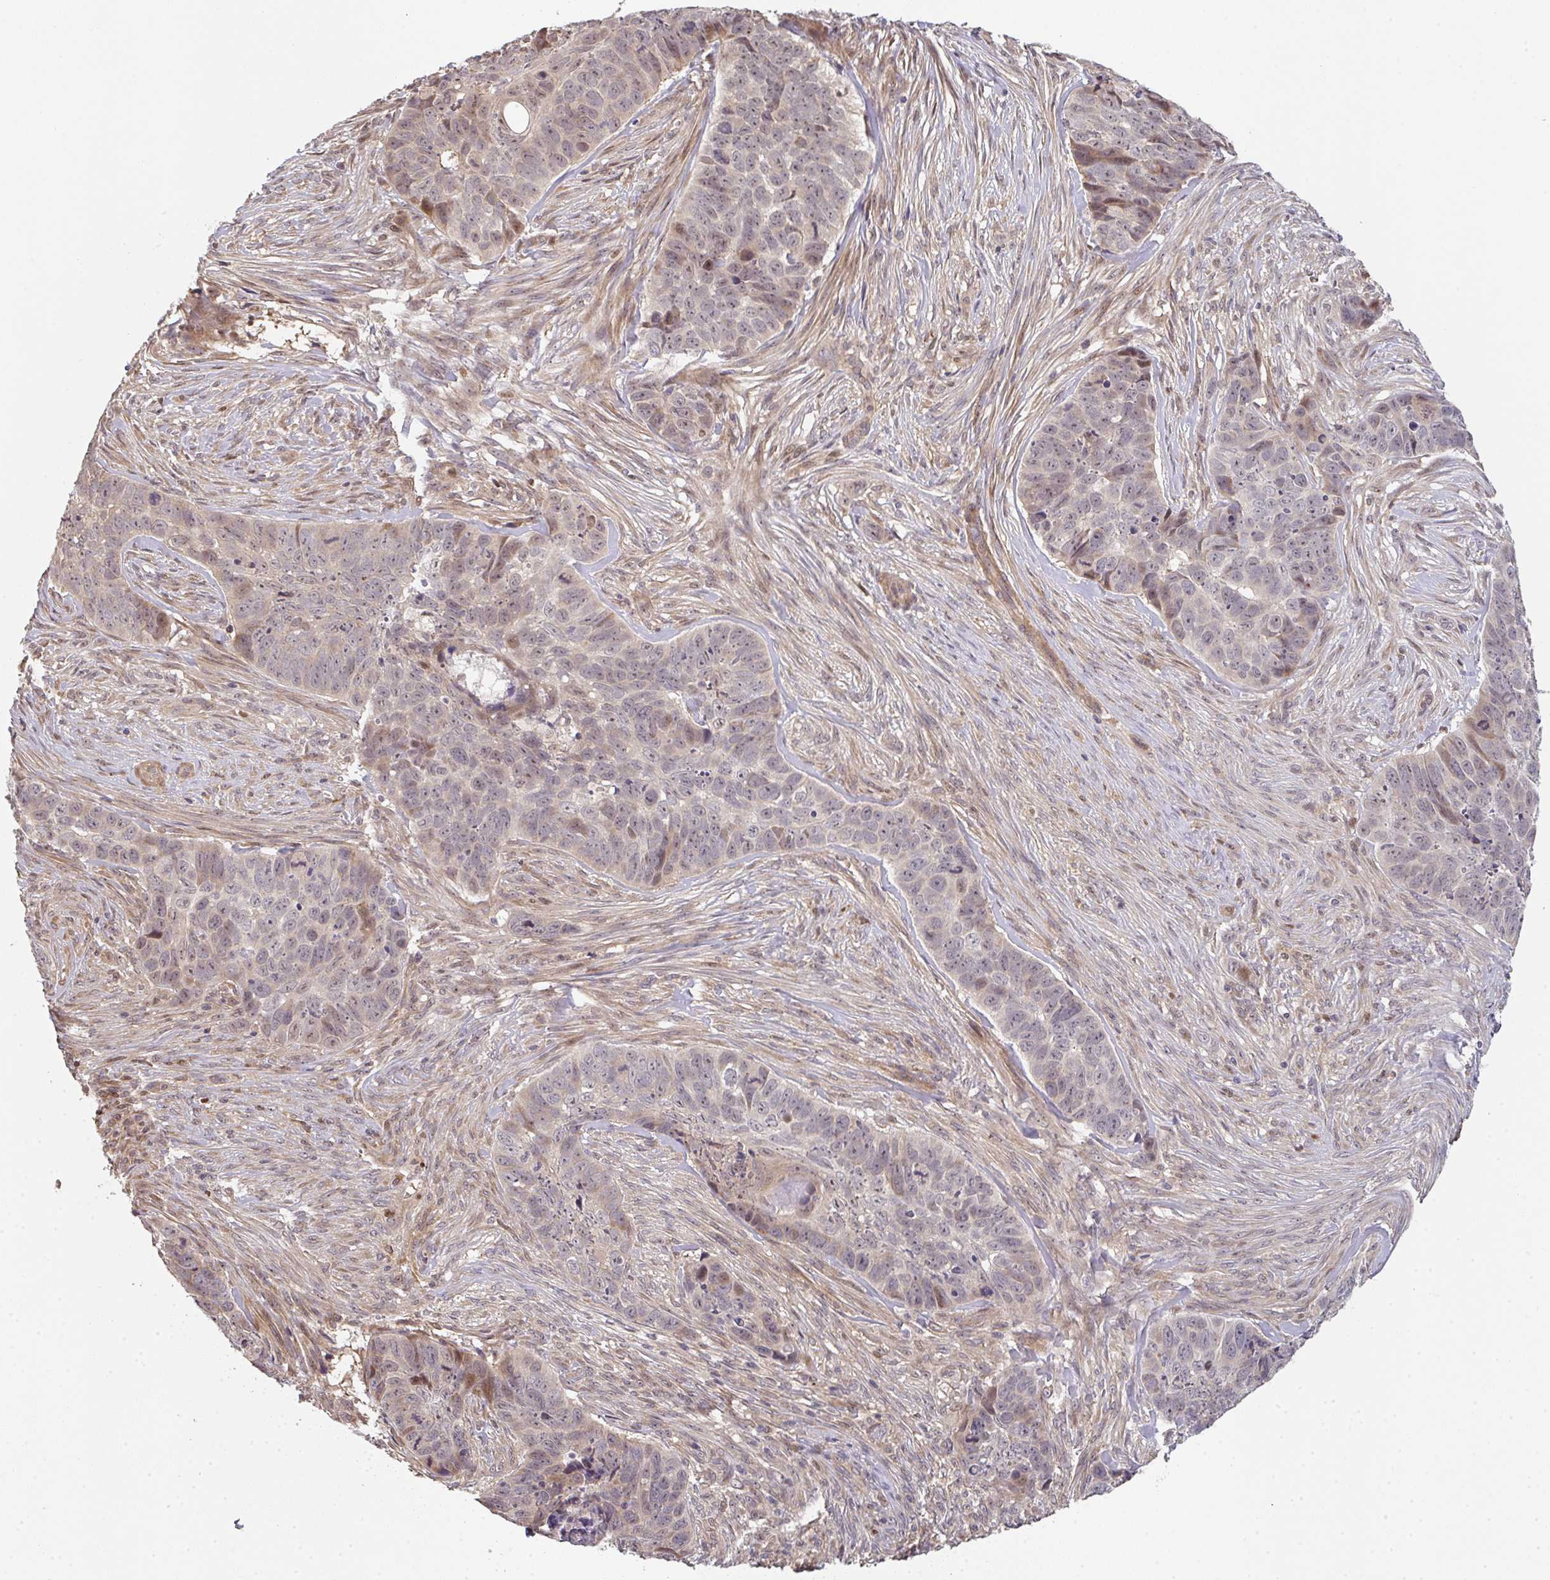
{"staining": {"intensity": "weak", "quantity": "<25%", "location": "cytoplasmic/membranous,nuclear"}, "tissue": "skin cancer", "cell_type": "Tumor cells", "image_type": "cancer", "snomed": [{"axis": "morphology", "description": "Basal cell carcinoma"}, {"axis": "topography", "description": "Skin"}], "caption": "Tumor cells show no significant positivity in skin cancer (basal cell carcinoma).", "gene": "SIMC1", "patient": {"sex": "female", "age": 82}}